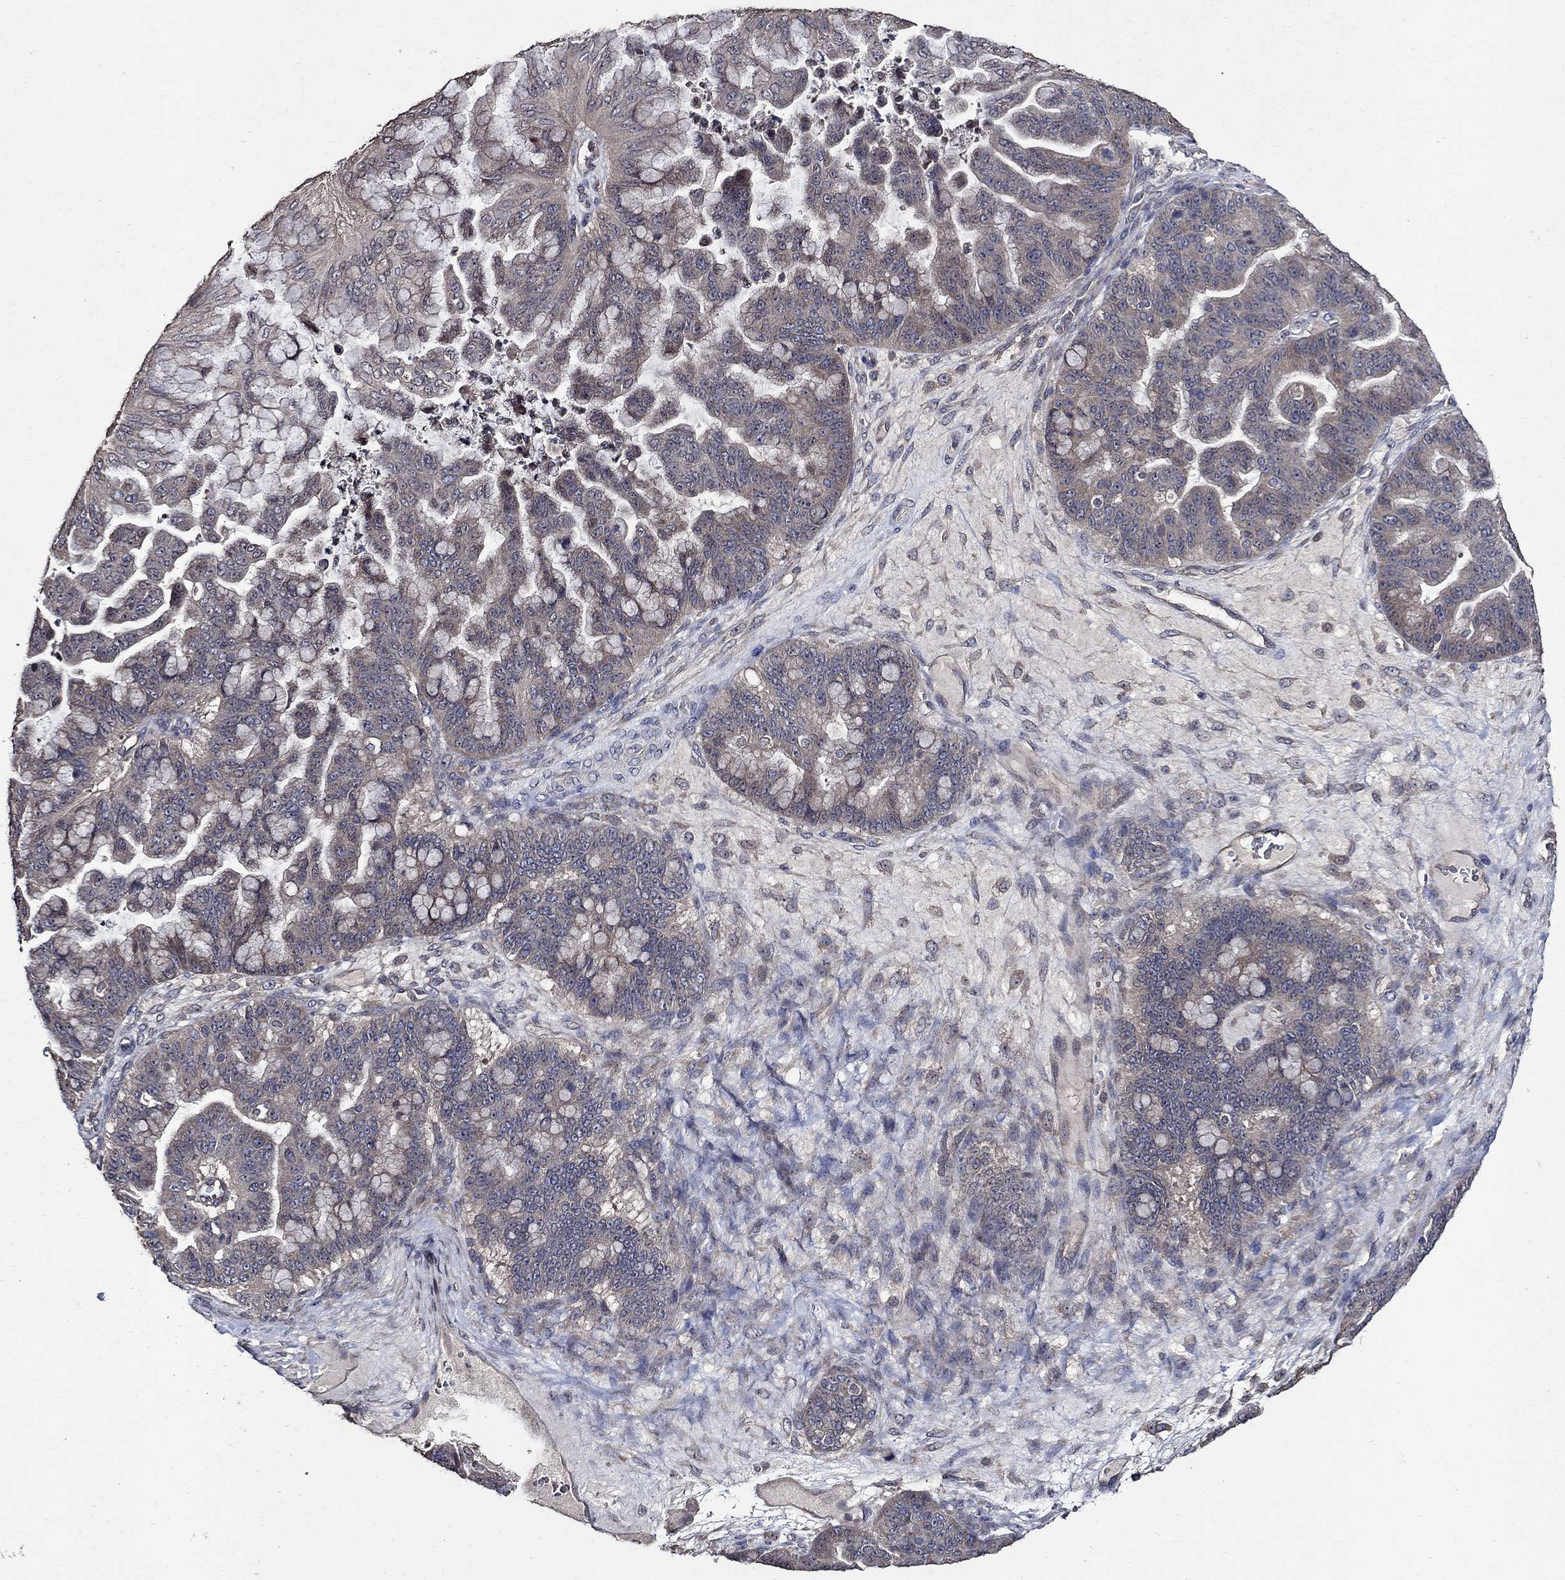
{"staining": {"intensity": "weak", "quantity": "25%-75%", "location": "cytoplasmic/membranous"}, "tissue": "ovarian cancer", "cell_type": "Tumor cells", "image_type": "cancer", "snomed": [{"axis": "morphology", "description": "Cystadenocarcinoma, mucinous, NOS"}, {"axis": "topography", "description": "Ovary"}], "caption": "Protein expression analysis of ovarian mucinous cystadenocarcinoma displays weak cytoplasmic/membranous staining in about 25%-75% of tumor cells.", "gene": "HAP1", "patient": {"sex": "female", "age": 67}}